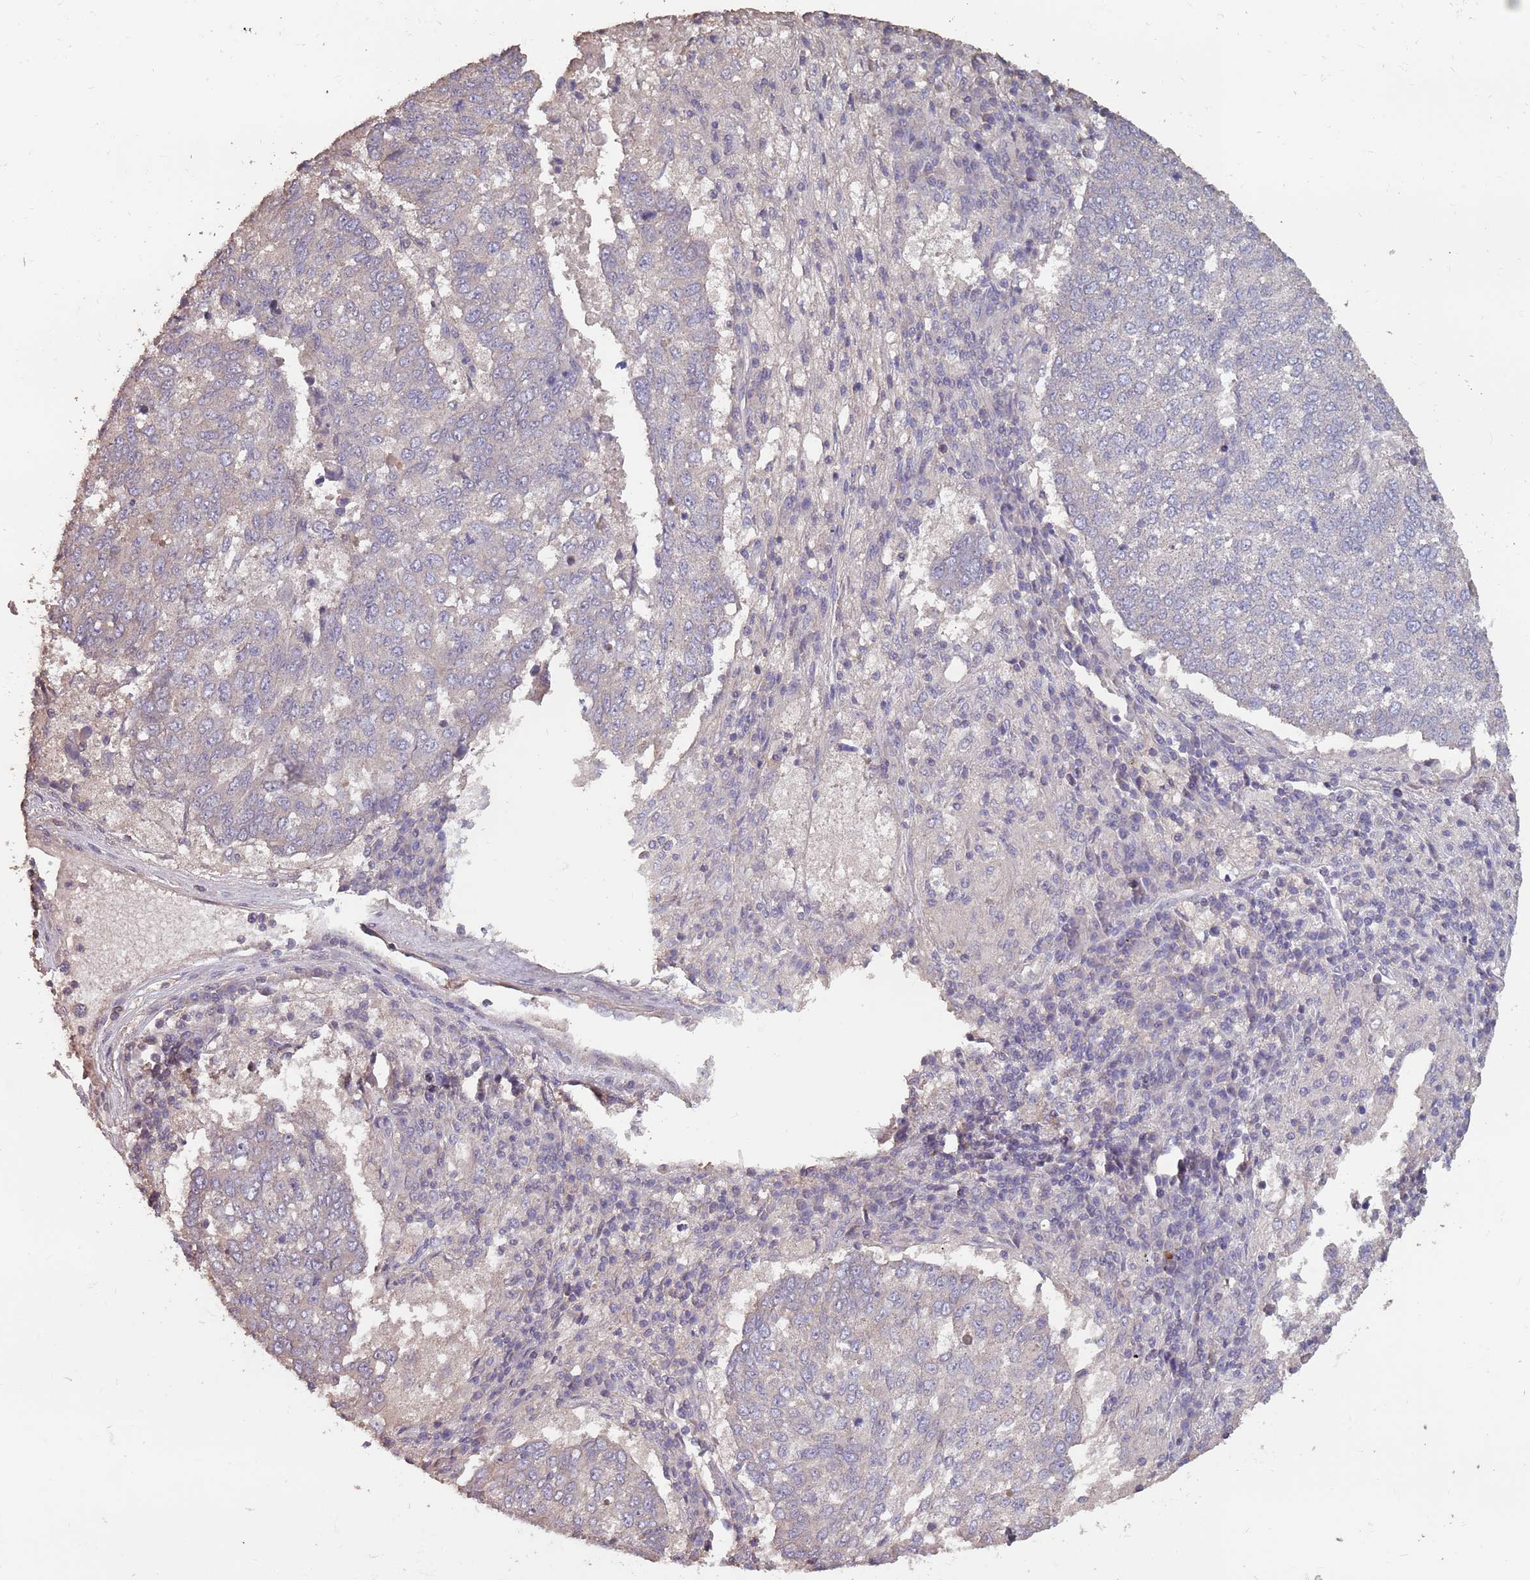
{"staining": {"intensity": "negative", "quantity": "none", "location": "none"}, "tissue": "lung cancer", "cell_type": "Tumor cells", "image_type": "cancer", "snomed": [{"axis": "morphology", "description": "Squamous cell carcinoma, NOS"}, {"axis": "topography", "description": "Lung"}], "caption": "An IHC photomicrograph of lung squamous cell carcinoma is shown. There is no staining in tumor cells of lung squamous cell carcinoma.", "gene": "MBD3L1", "patient": {"sex": "male", "age": 73}}